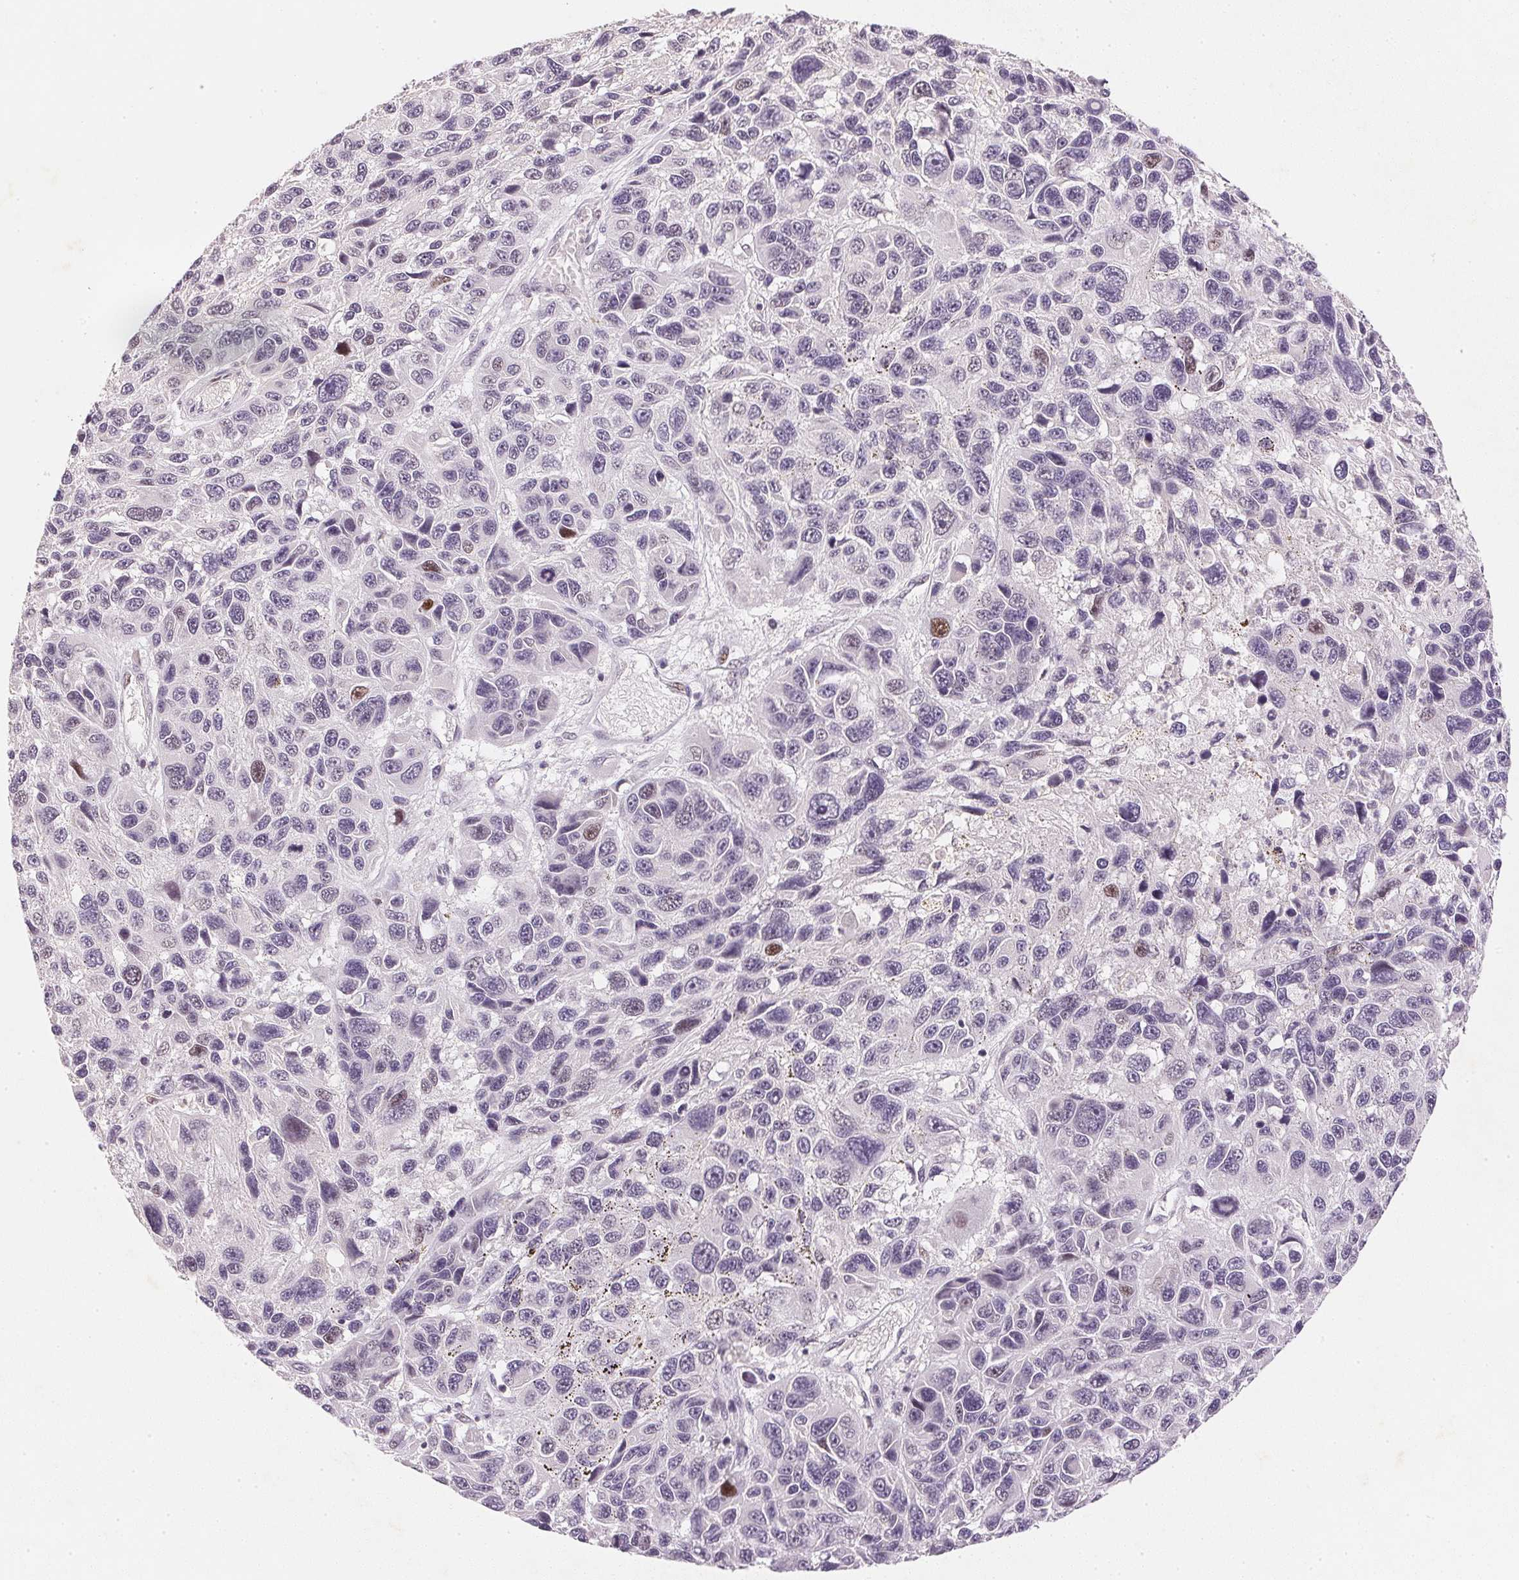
{"staining": {"intensity": "weak", "quantity": "<25%", "location": "nuclear"}, "tissue": "melanoma", "cell_type": "Tumor cells", "image_type": "cancer", "snomed": [{"axis": "morphology", "description": "Malignant melanoma, NOS"}, {"axis": "topography", "description": "Skin"}], "caption": "The histopathology image shows no staining of tumor cells in melanoma. Nuclei are stained in blue.", "gene": "SMTN", "patient": {"sex": "male", "age": 53}}